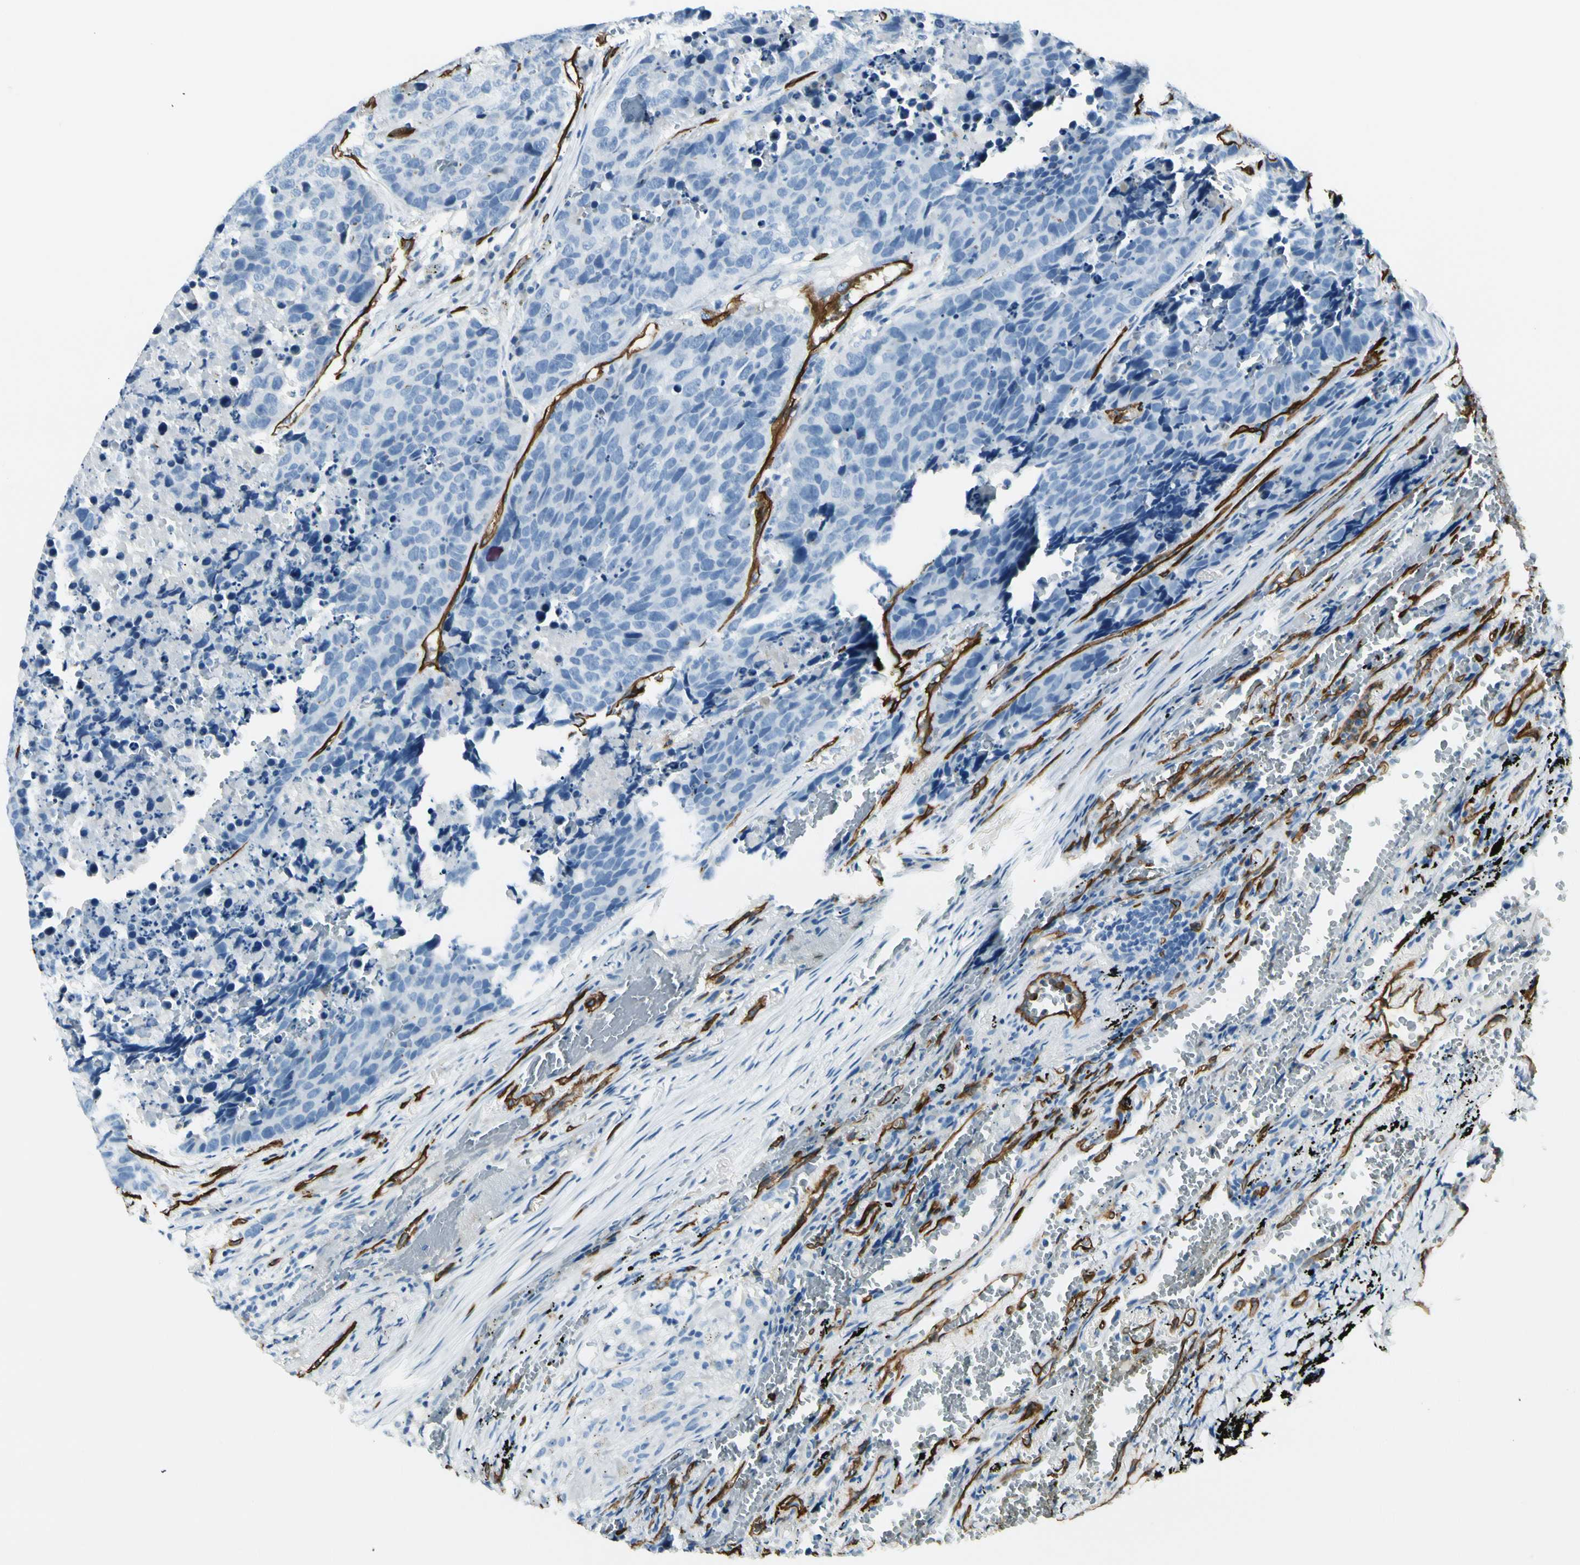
{"staining": {"intensity": "negative", "quantity": "none", "location": "none"}, "tissue": "carcinoid", "cell_type": "Tumor cells", "image_type": "cancer", "snomed": [{"axis": "morphology", "description": "Carcinoid, malignant, NOS"}, {"axis": "topography", "description": "Lung"}], "caption": "The image shows no staining of tumor cells in malignant carcinoid.", "gene": "CD93", "patient": {"sex": "male", "age": 60}}